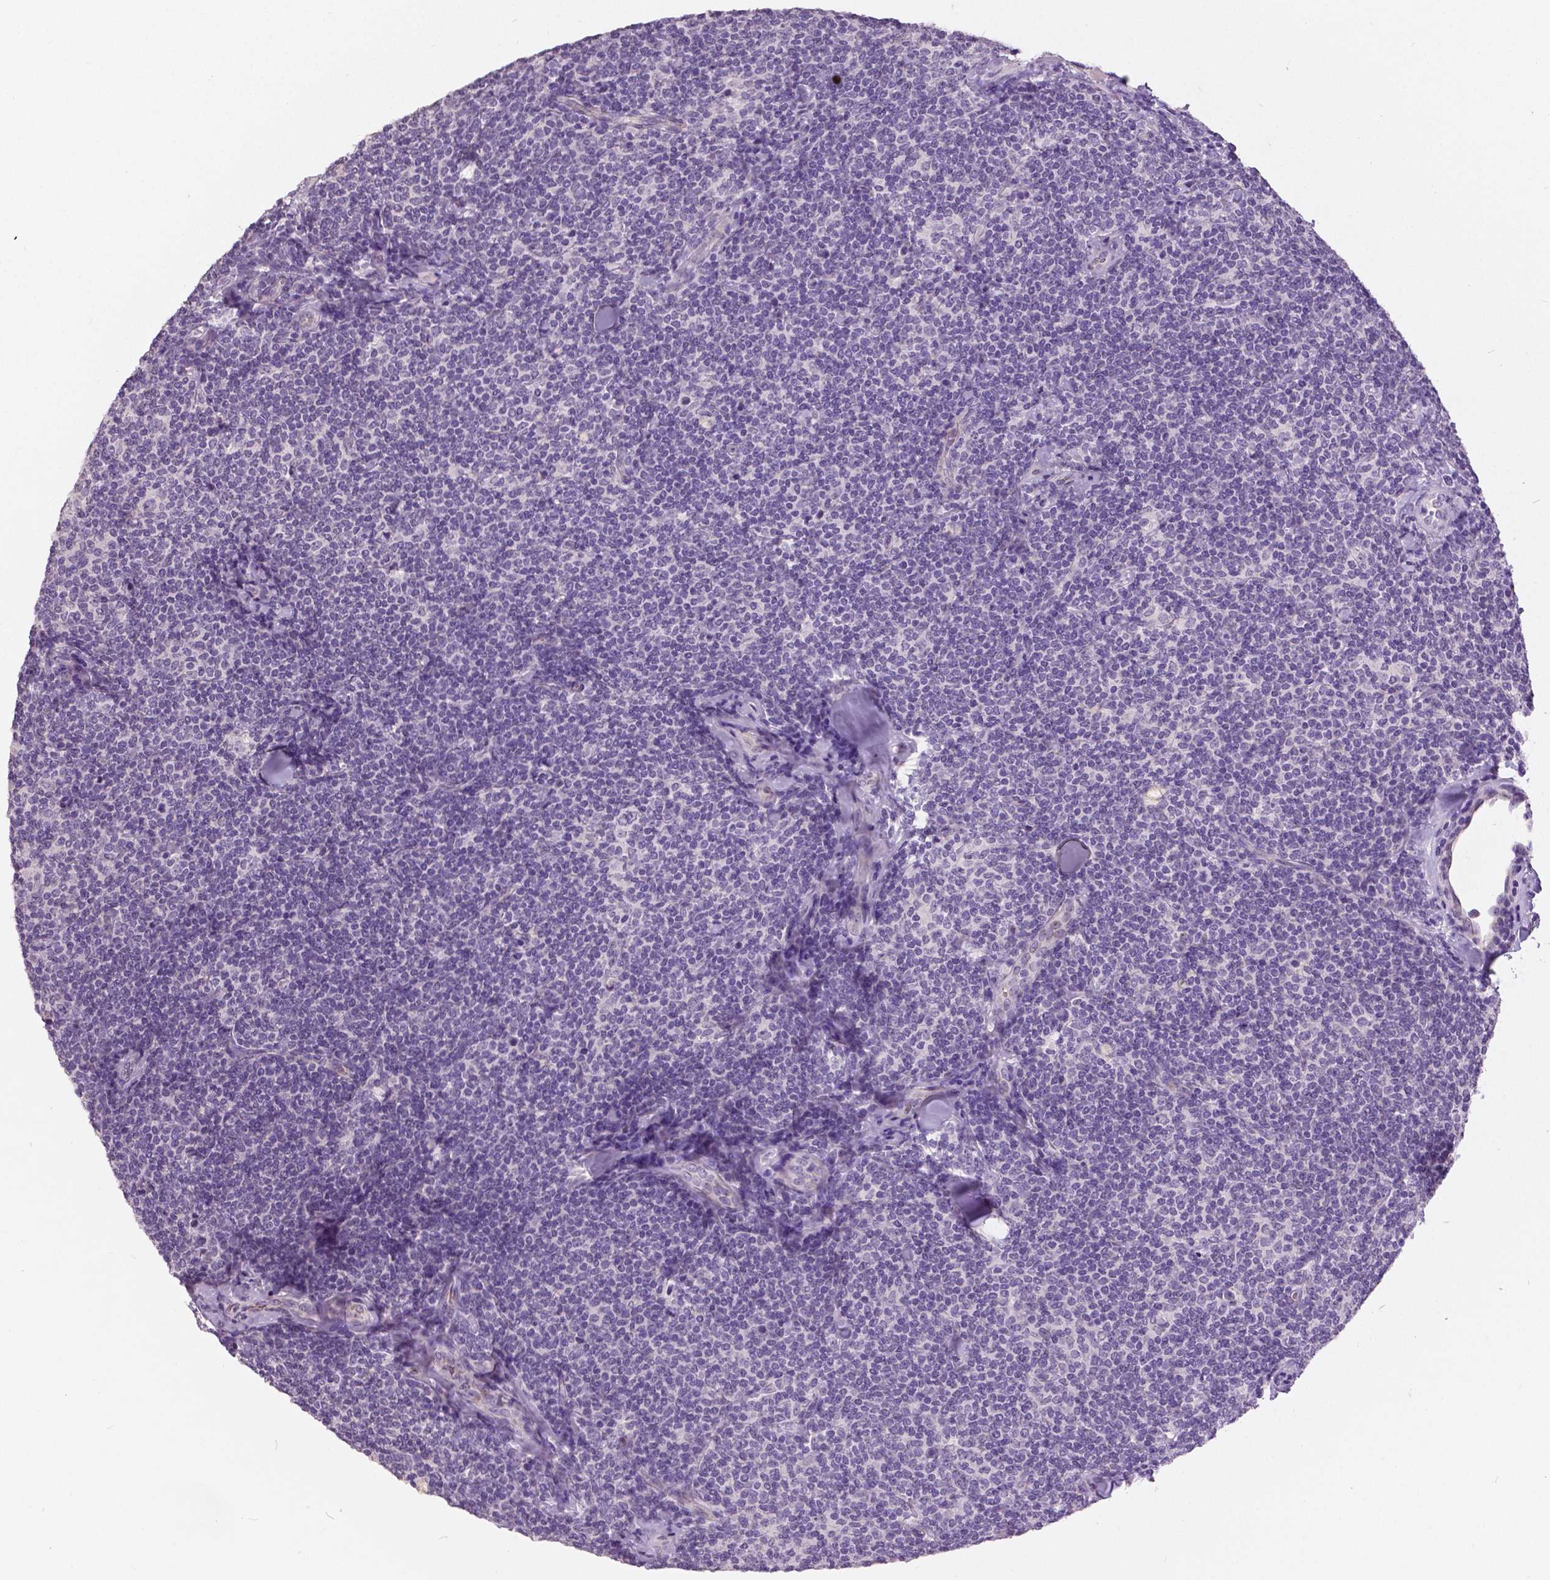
{"staining": {"intensity": "negative", "quantity": "none", "location": "none"}, "tissue": "lymphoma", "cell_type": "Tumor cells", "image_type": "cancer", "snomed": [{"axis": "morphology", "description": "Malignant lymphoma, non-Hodgkin's type, Low grade"}, {"axis": "topography", "description": "Lymph node"}], "caption": "Immunohistochemistry (IHC) histopathology image of malignant lymphoma, non-Hodgkin's type (low-grade) stained for a protein (brown), which shows no staining in tumor cells.", "gene": "GRIN2A", "patient": {"sex": "female", "age": 56}}